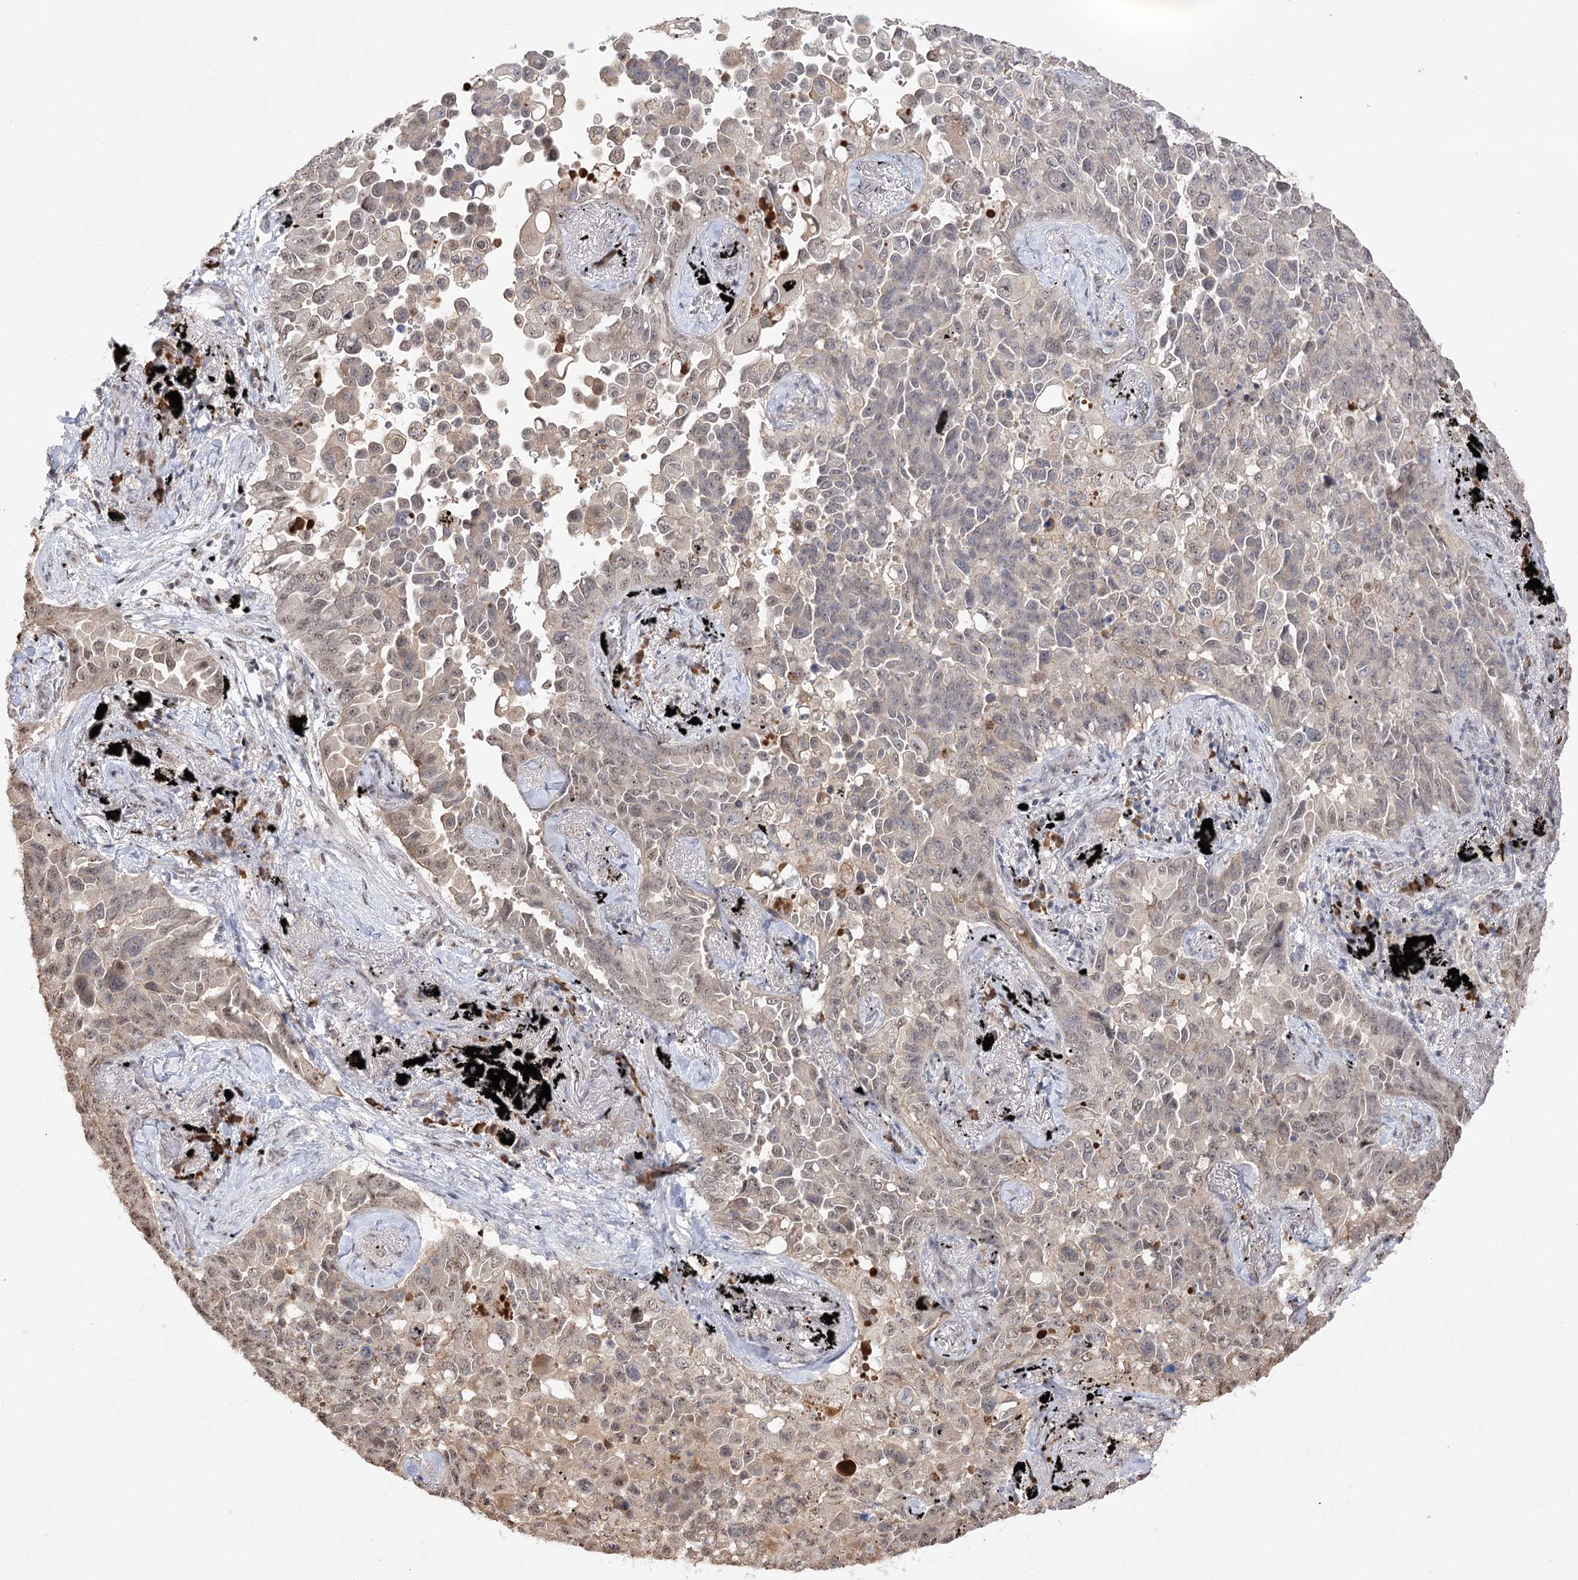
{"staining": {"intensity": "weak", "quantity": "<25%", "location": "nuclear"}, "tissue": "lung cancer", "cell_type": "Tumor cells", "image_type": "cancer", "snomed": [{"axis": "morphology", "description": "Adenocarcinoma, NOS"}, {"axis": "topography", "description": "Lung"}], "caption": "The micrograph displays no significant expression in tumor cells of lung cancer.", "gene": "PYROXD1", "patient": {"sex": "female", "age": 67}}